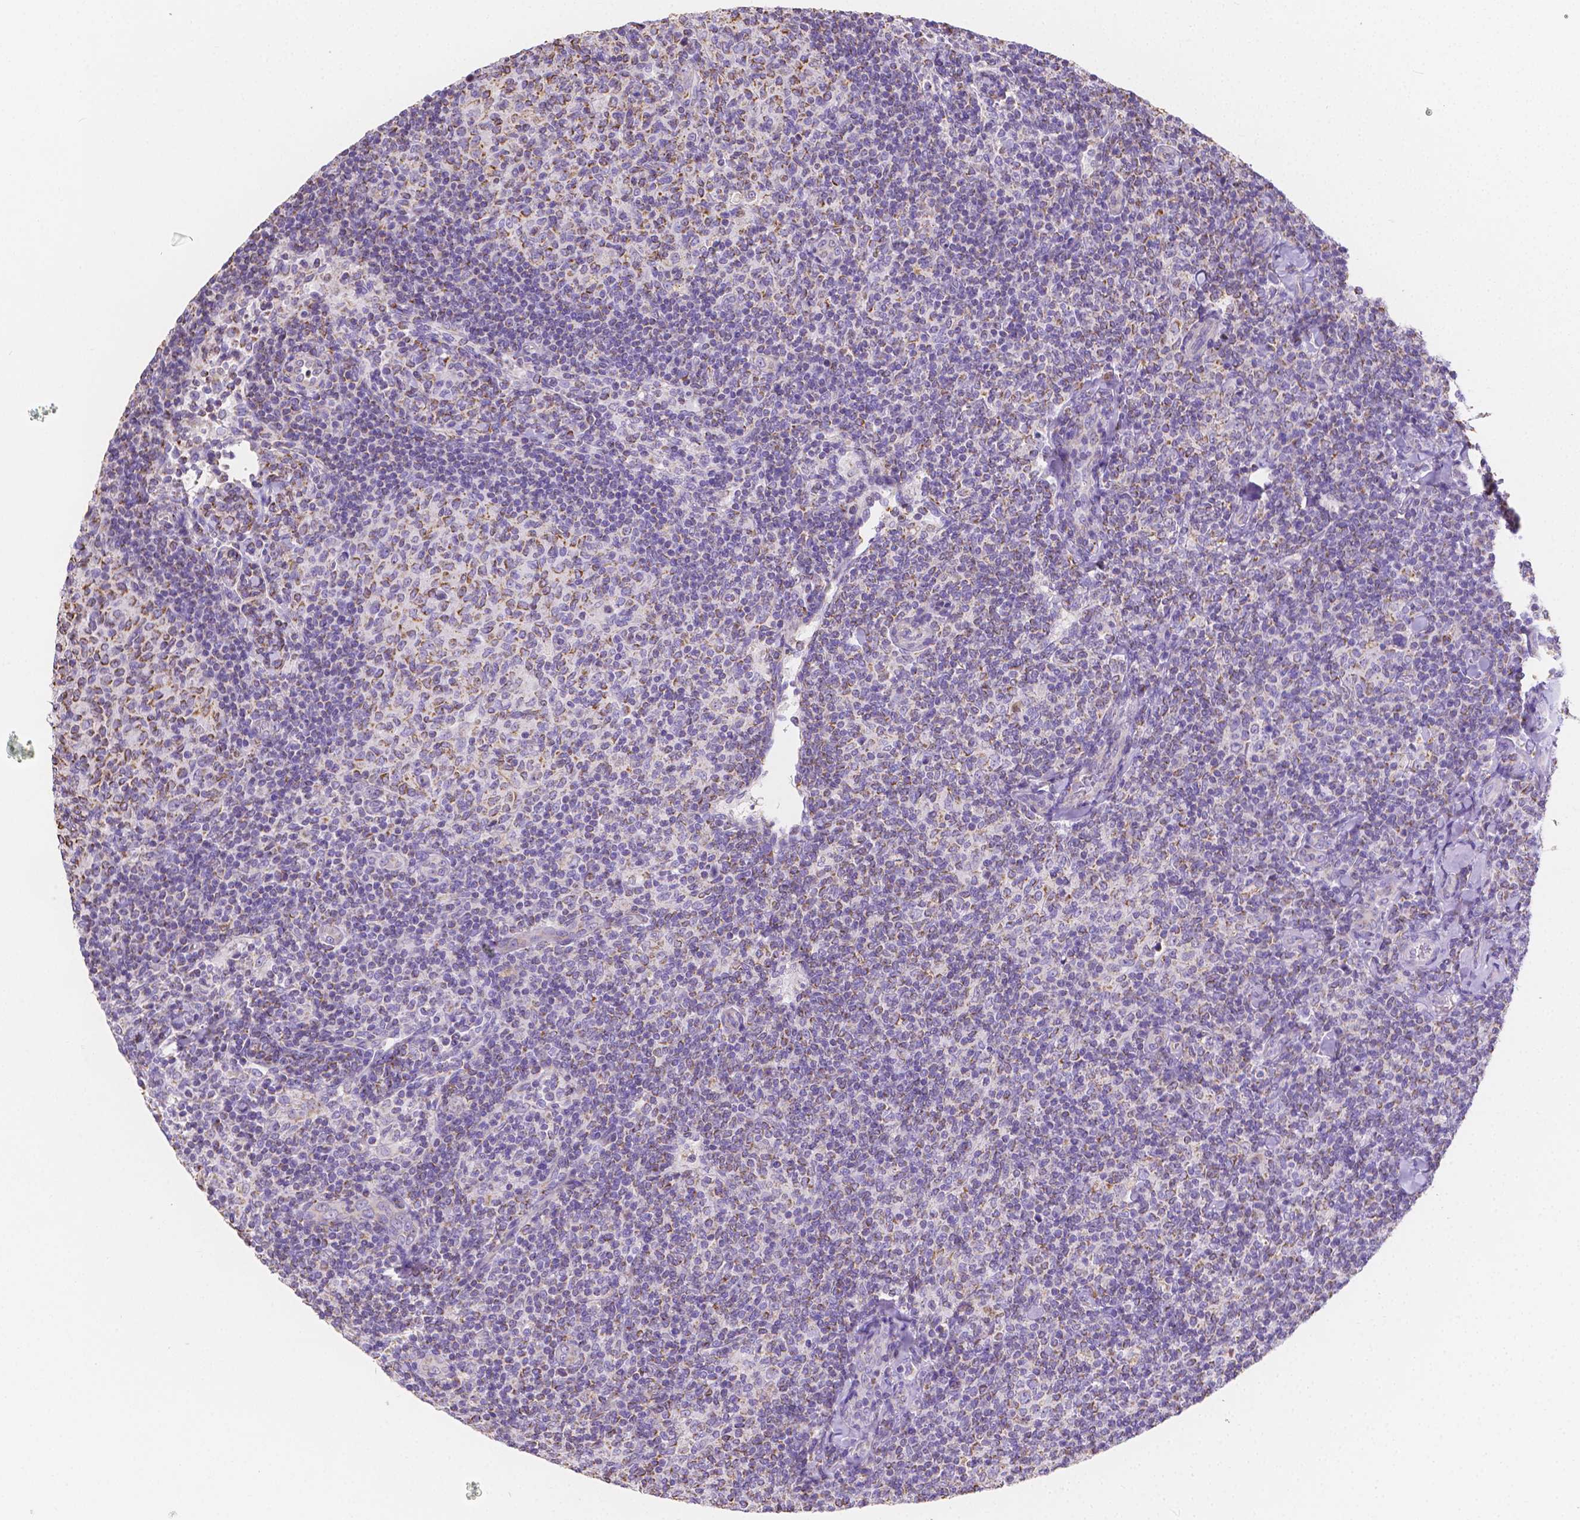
{"staining": {"intensity": "negative", "quantity": "none", "location": "none"}, "tissue": "lymphoma", "cell_type": "Tumor cells", "image_type": "cancer", "snomed": [{"axis": "morphology", "description": "Malignant lymphoma, non-Hodgkin's type, Low grade"}, {"axis": "topography", "description": "Lymph node"}], "caption": "Human malignant lymphoma, non-Hodgkin's type (low-grade) stained for a protein using immunohistochemistry (IHC) demonstrates no staining in tumor cells.", "gene": "TMEM130", "patient": {"sex": "female", "age": 56}}